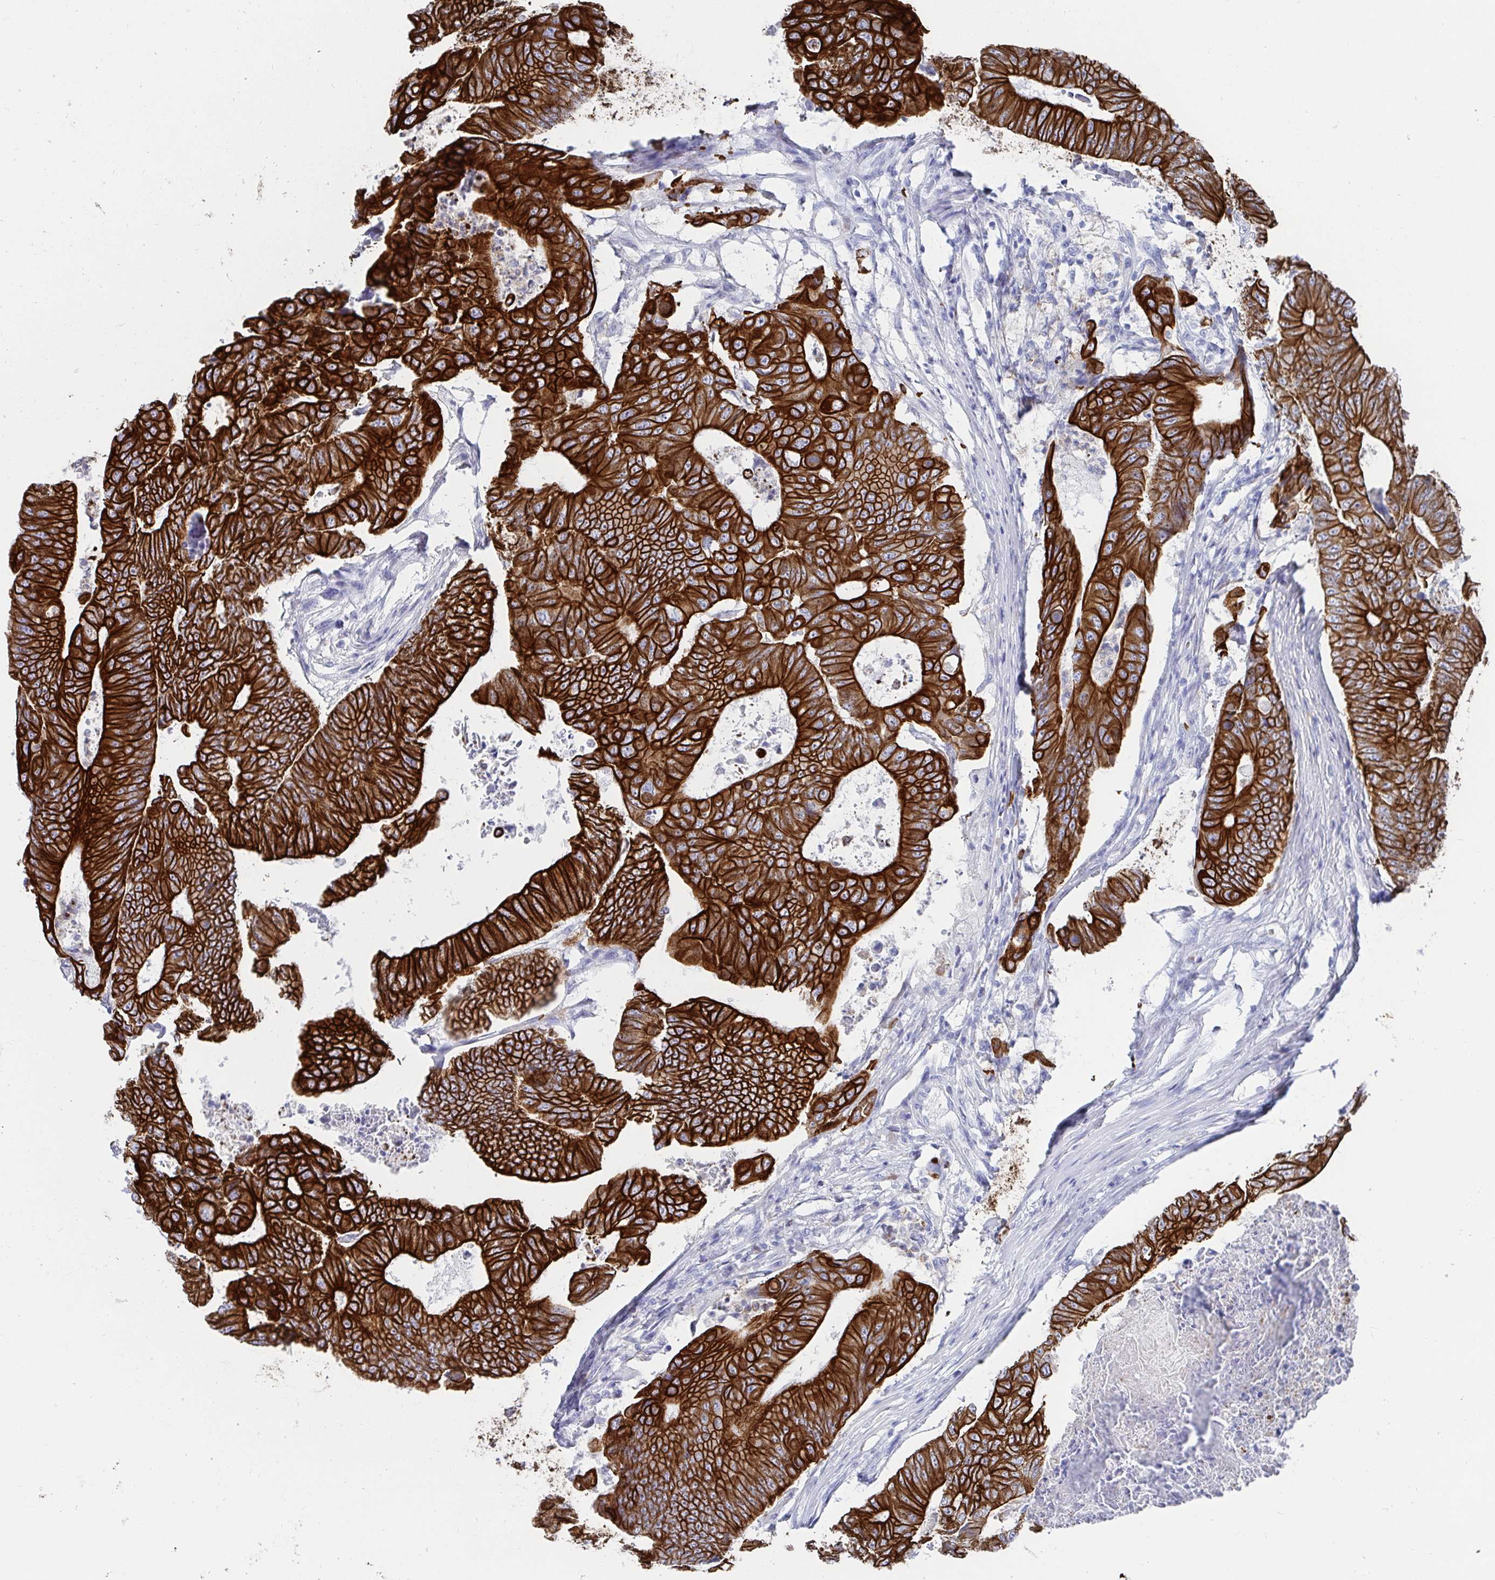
{"staining": {"intensity": "strong", "quantity": ">75%", "location": "cytoplasmic/membranous"}, "tissue": "colorectal cancer", "cell_type": "Tumor cells", "image_type": "cancer", "snomed": [{"axis": "morphology", "description": "Adenocarcinoma, NOS"}, {"axis": "topography", "description": "Colon"}], "caption": "There is high levels of strong cytoplasmic/membranous positivity in tumor cells of colorectal cancer, as demonstrated by immunohistochemical staining (brown color).", "gene": "CLDN8", "patient": {"sex": "female", "age": 48}}